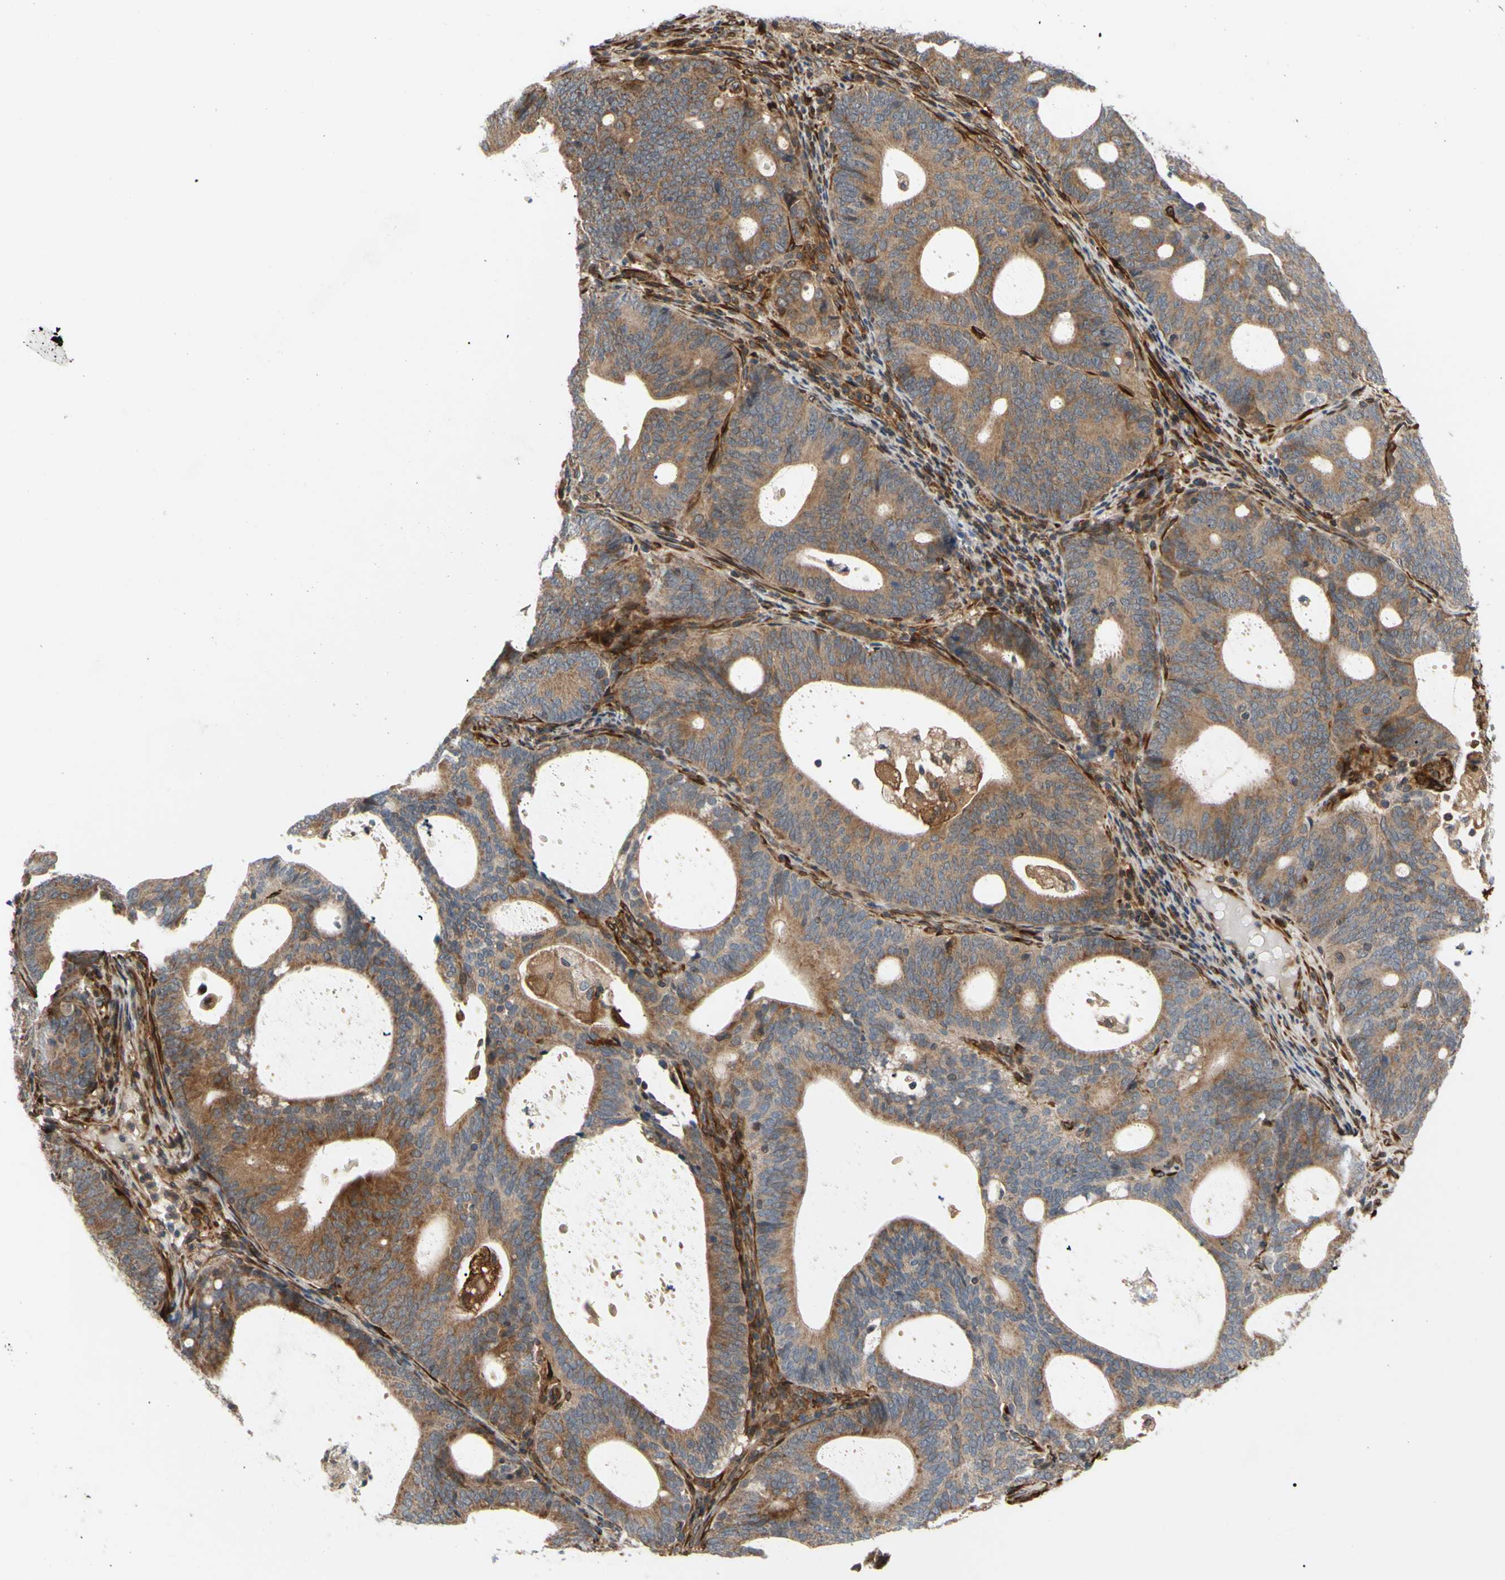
{"staining": {"intensity": "moderate", "quantity": ">75%", "location": "cytoplasmic/membranous"}, "tissue": "endometrial cancer", "cell_type": "Tumor cells", "image_type": "cancer", "snomed": [{"axis": "morphology", "description": "Adenocarcinoma, NOS"}, {"axis": "topography", "description": "Uterus"}], "caption": "Human endometrial adenocarcinoma stained with a brown dye shows moderate cytoplasmic/membranous positive expression in about >75% of tumor cells.", "gene": "PRAF2", "patient": {"sex": "female", "age": 83}}